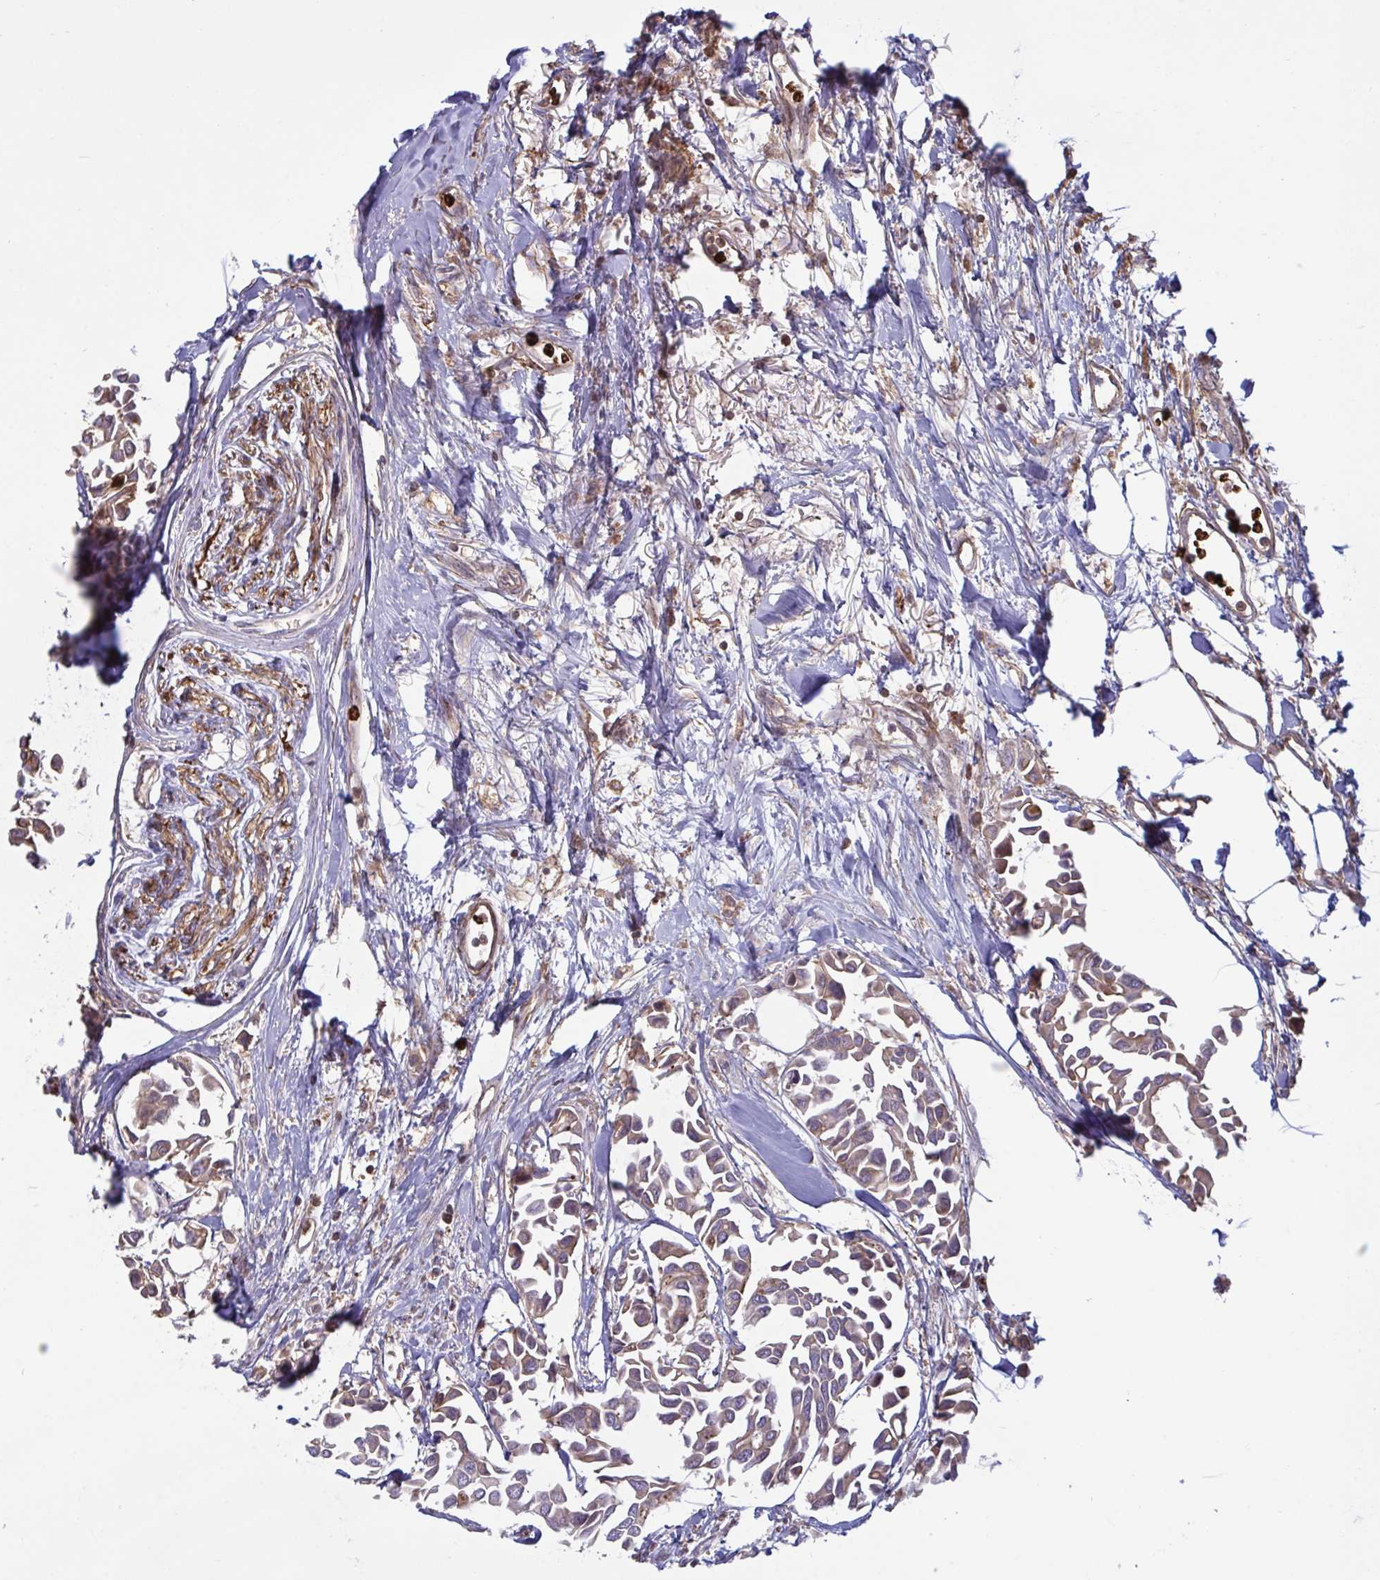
{"staining": {"intensity": "weak", "quantity": "<25%", "location": "cytoplasmic/membranous"}, "tissue": "breast cancer", "cell_type": "Tumor cells", "image_type": "cancer", "snomed": [{"axis": "morphology", "description": "Duct carcinoma"}, {"axis": "topography", "description": "Breast"}], "caption": "High power microscopy histopathology image of an immunohistochemistry (IHC) image of breast cancer, revealing no significant expression in tumor cells.", "gene": "IL1R1", "patient": {"sex": "female", "age": 54}}